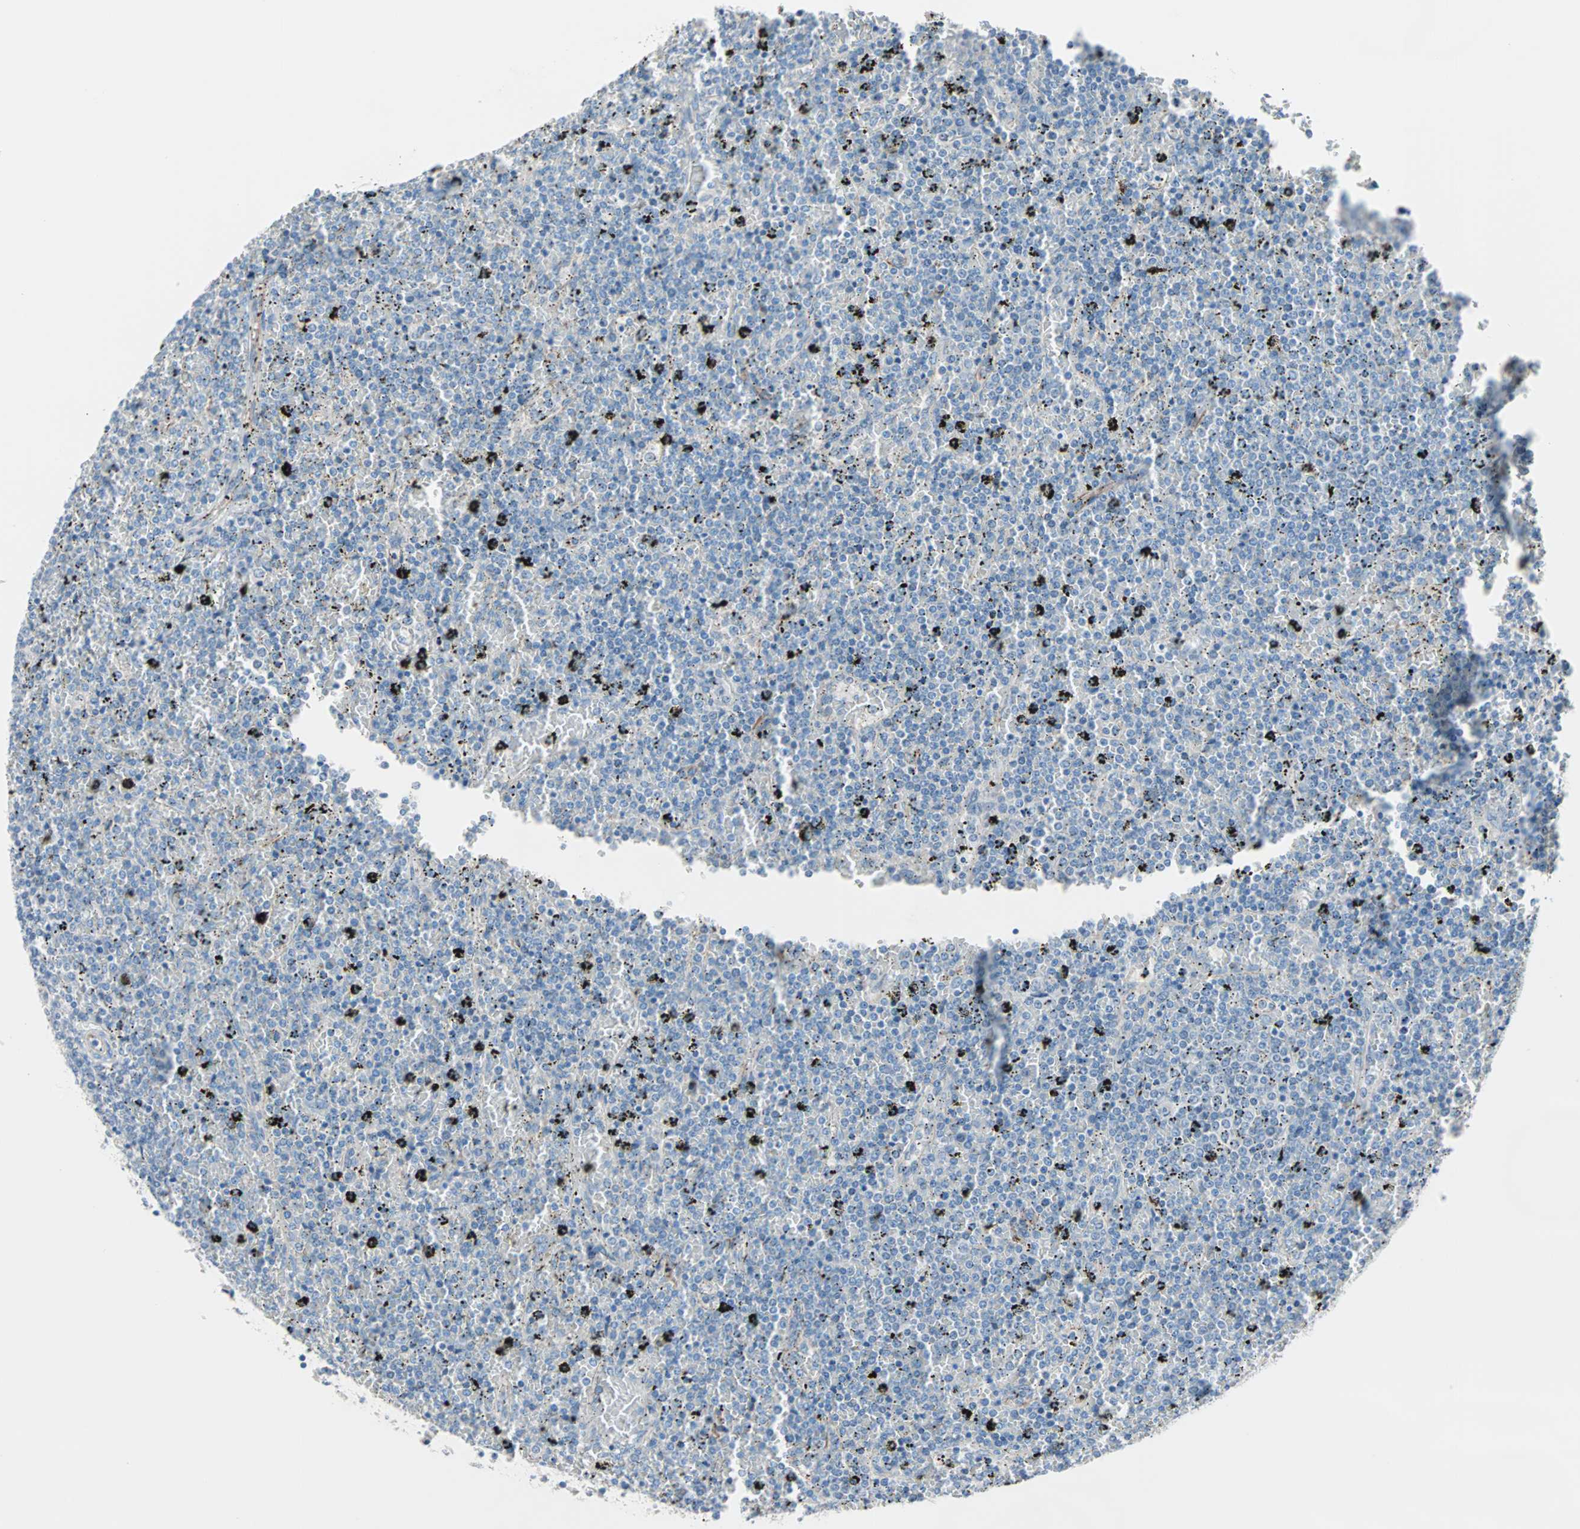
{"staining": {"intensity": "negative", "quantity": "none", "location": "none"}, "tissue": "lymphoma", "cell_type": "Tumor cells", "image_type": "cancer", "snomed": [{"axis": "morphology", "description": "Malignant lymphoma, non-Hodgkin's type, Low grade"}, {"axis": "topography", "description": "Spleen"}], "caption": "A micrograph of human lymphoma is negative for staining in tumor cells.", "gene": "ULBP1", "patient": {"sex": "female", "age": 77}}